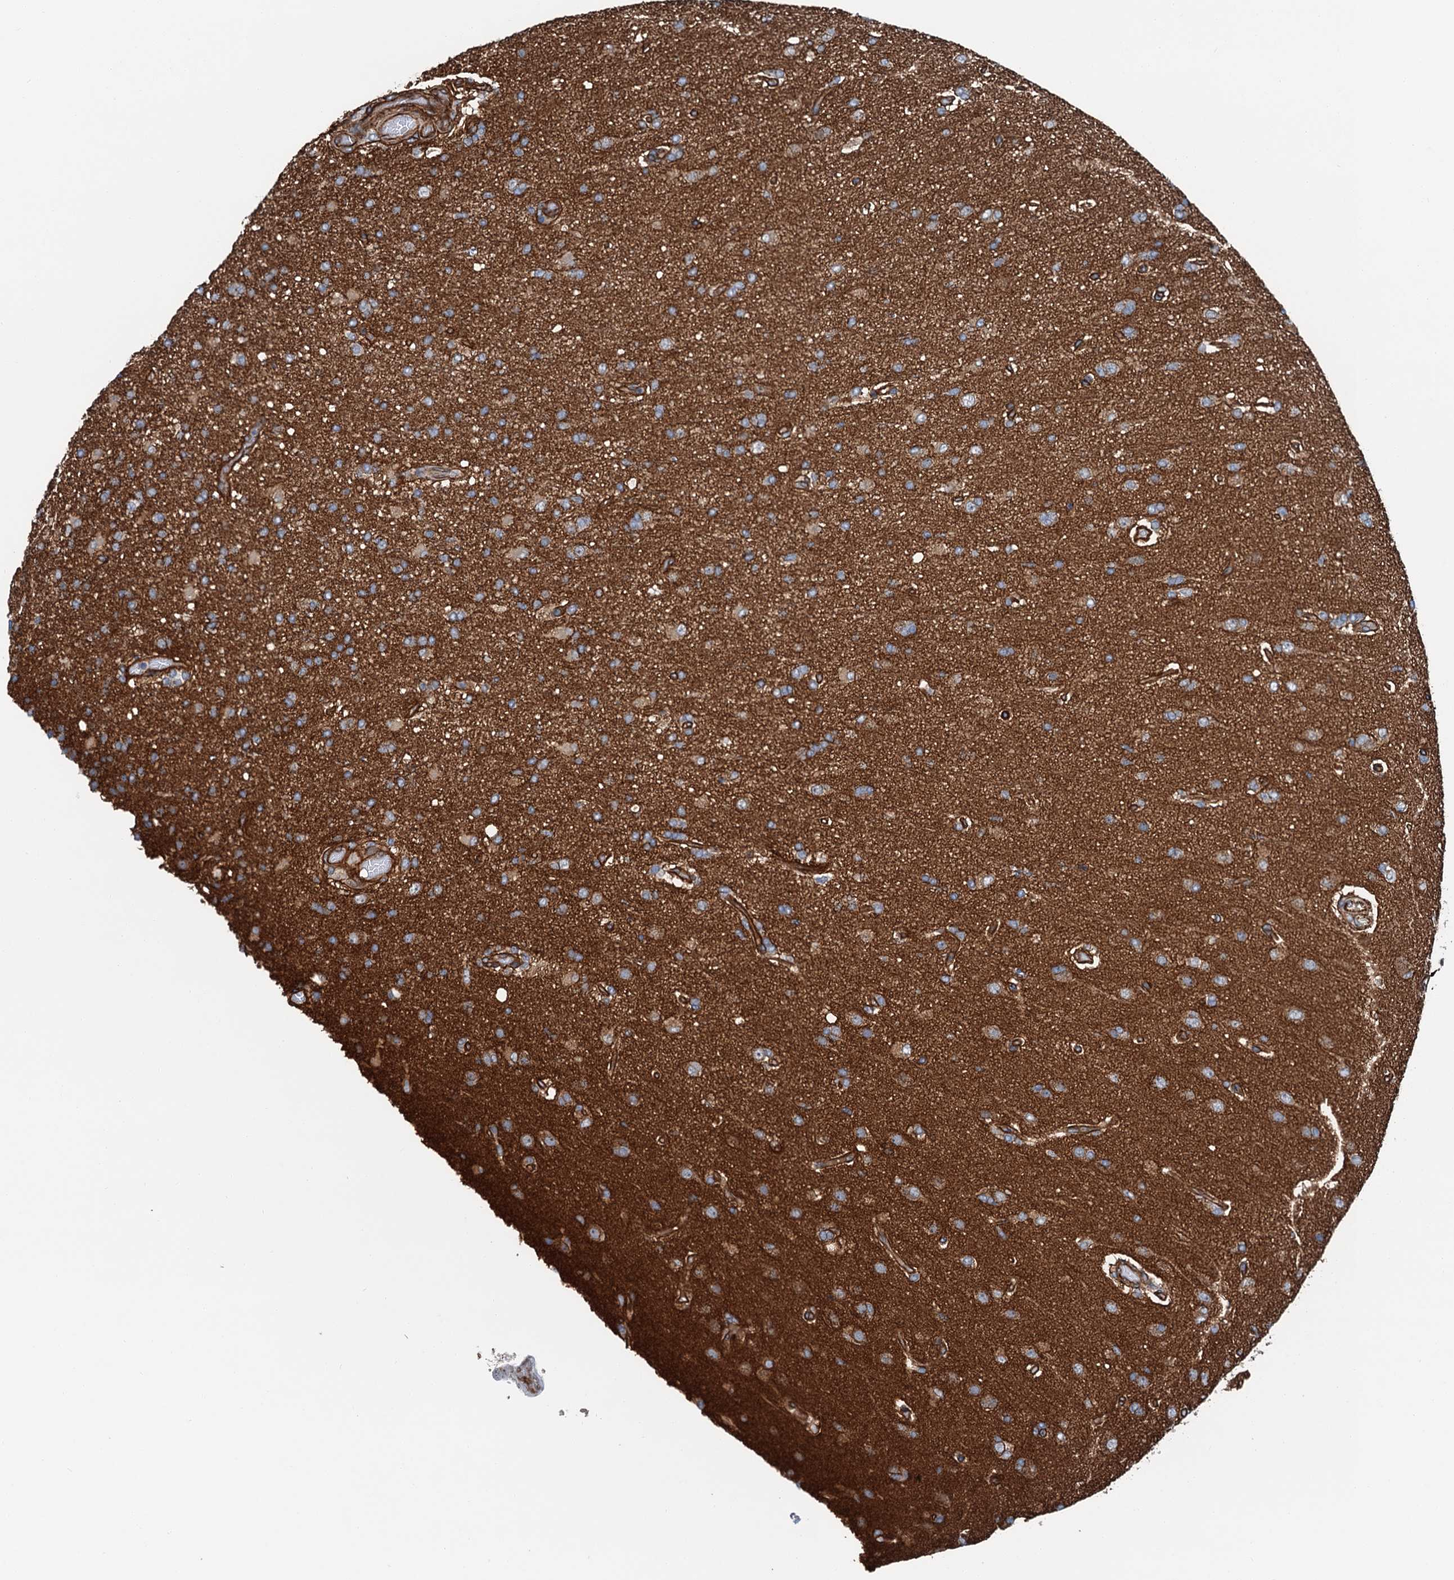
{"staining": {"intensity": "moderate", "quantity": "<25%", "location": "cytoplasmic/membranous"}, "tissue": "glioma", "cell_type": "Tumor cells", "image_type": "cancer", "snomed": [{"axis": "morphology", "description": "Glioma, malignant, High grade"}, {"axis": "topography", "description": "Brain"}], "caption": "Immunohistochemical staining of human high-grade glioma (malignant) reveals low levels of moderate cytoplasmic/membranous protein expression in approximately <25% of tumor cells.", "gene": "NMRAL1", "patient": {"sex": "female", "age": 74}}